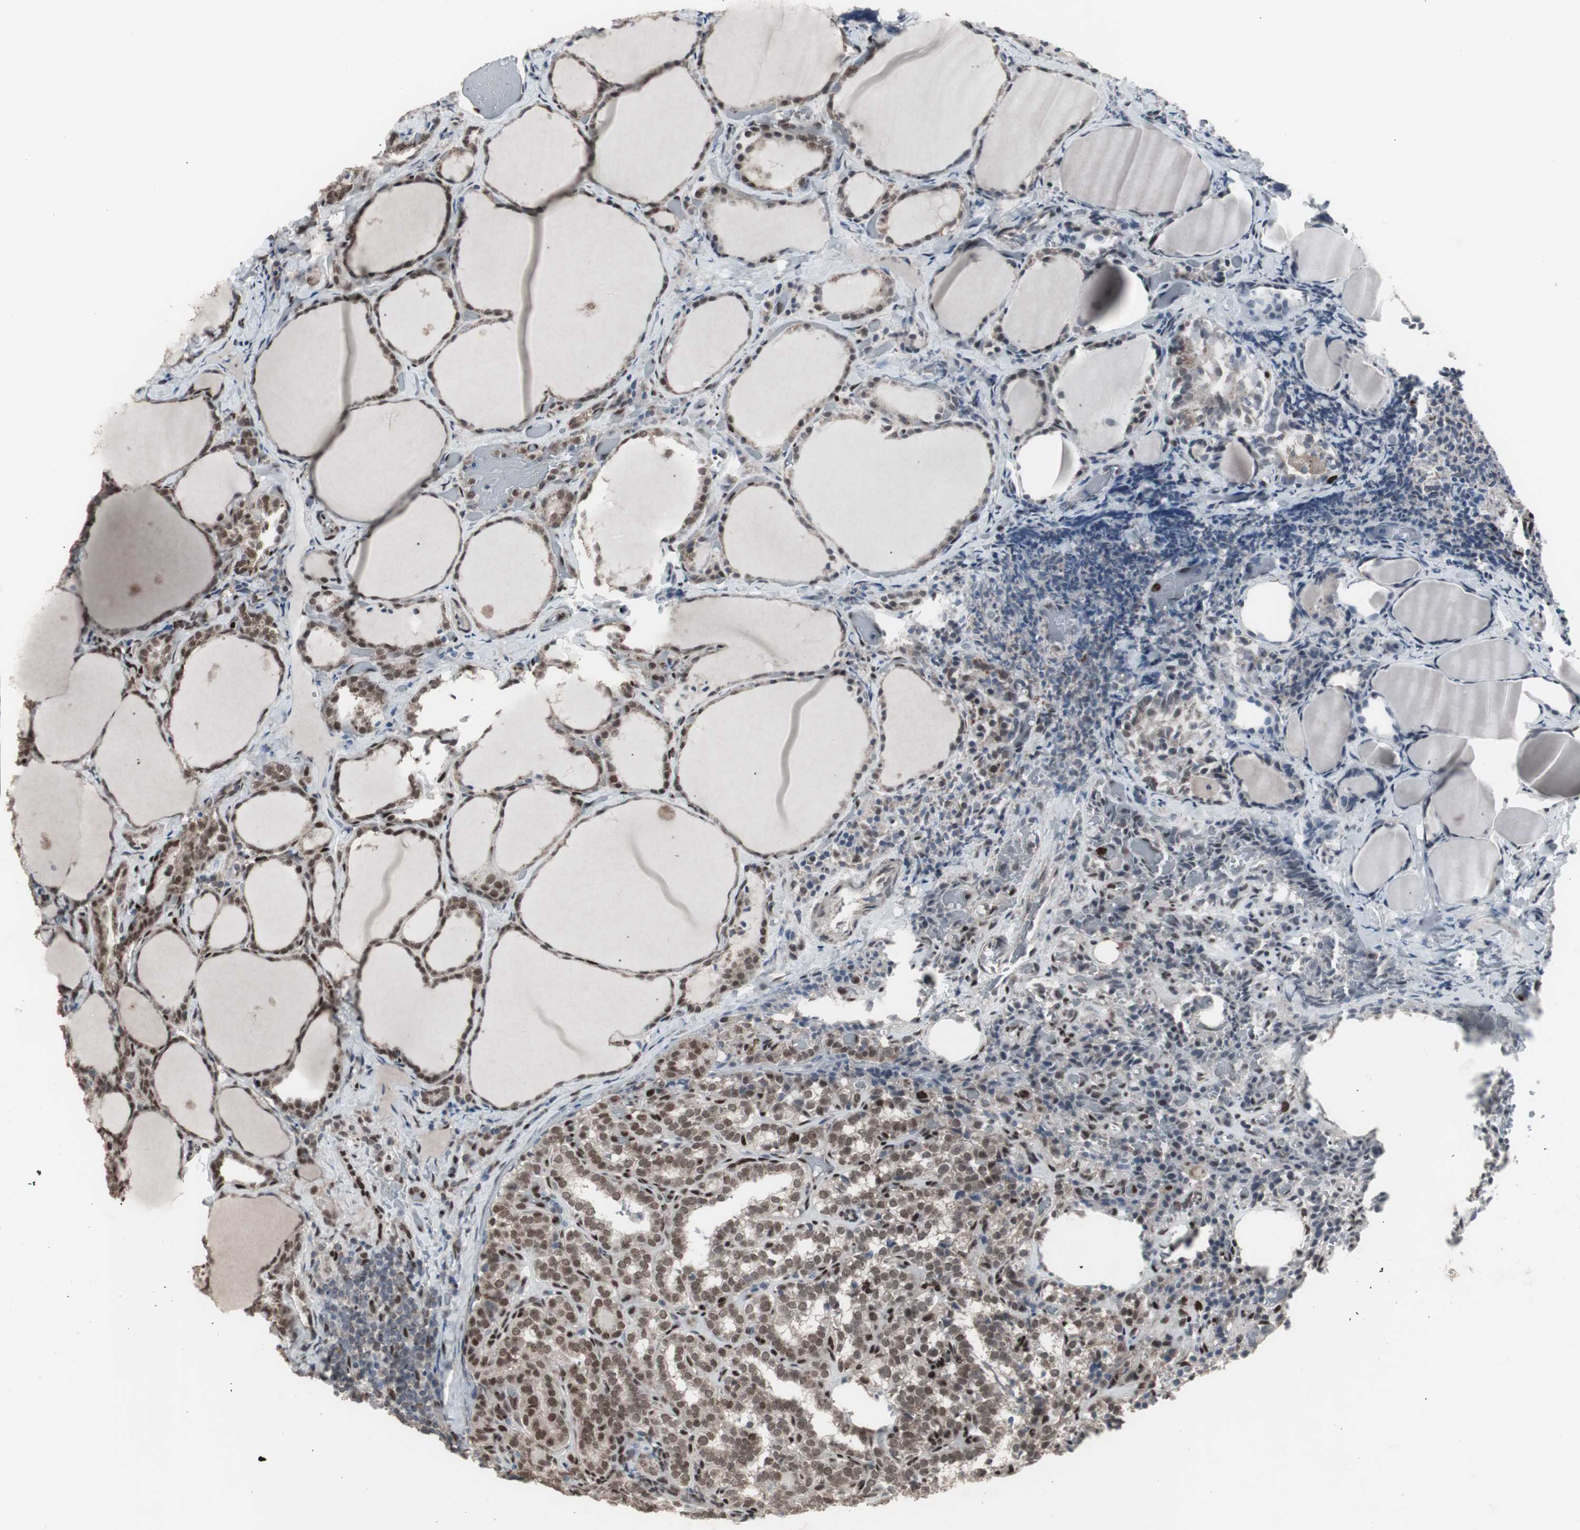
{"staining": {"intensity": "moderate", "quantity": ">75%", "location": "nuclear"}, "tissue": "thyroid cancer", "cell_type": "Tumor cells", "image_type": "cancer", "snomed": [{"axis": "morphology", "description": "Normal tissue, NOS"}, {"axis": "morphology", "description": "Papillary adenocarcinoma, NOS"}, {"axis": "topography", "description": "Thyroid gland"}], "caption": "Brown immunohistochemical staining in papillary adenocarcinoma (thyroid) shows moderate nuclear staining in about >75% of tumor cells.", "gene": "RXRA", "patient": {"sex": "female", "age": 30}}